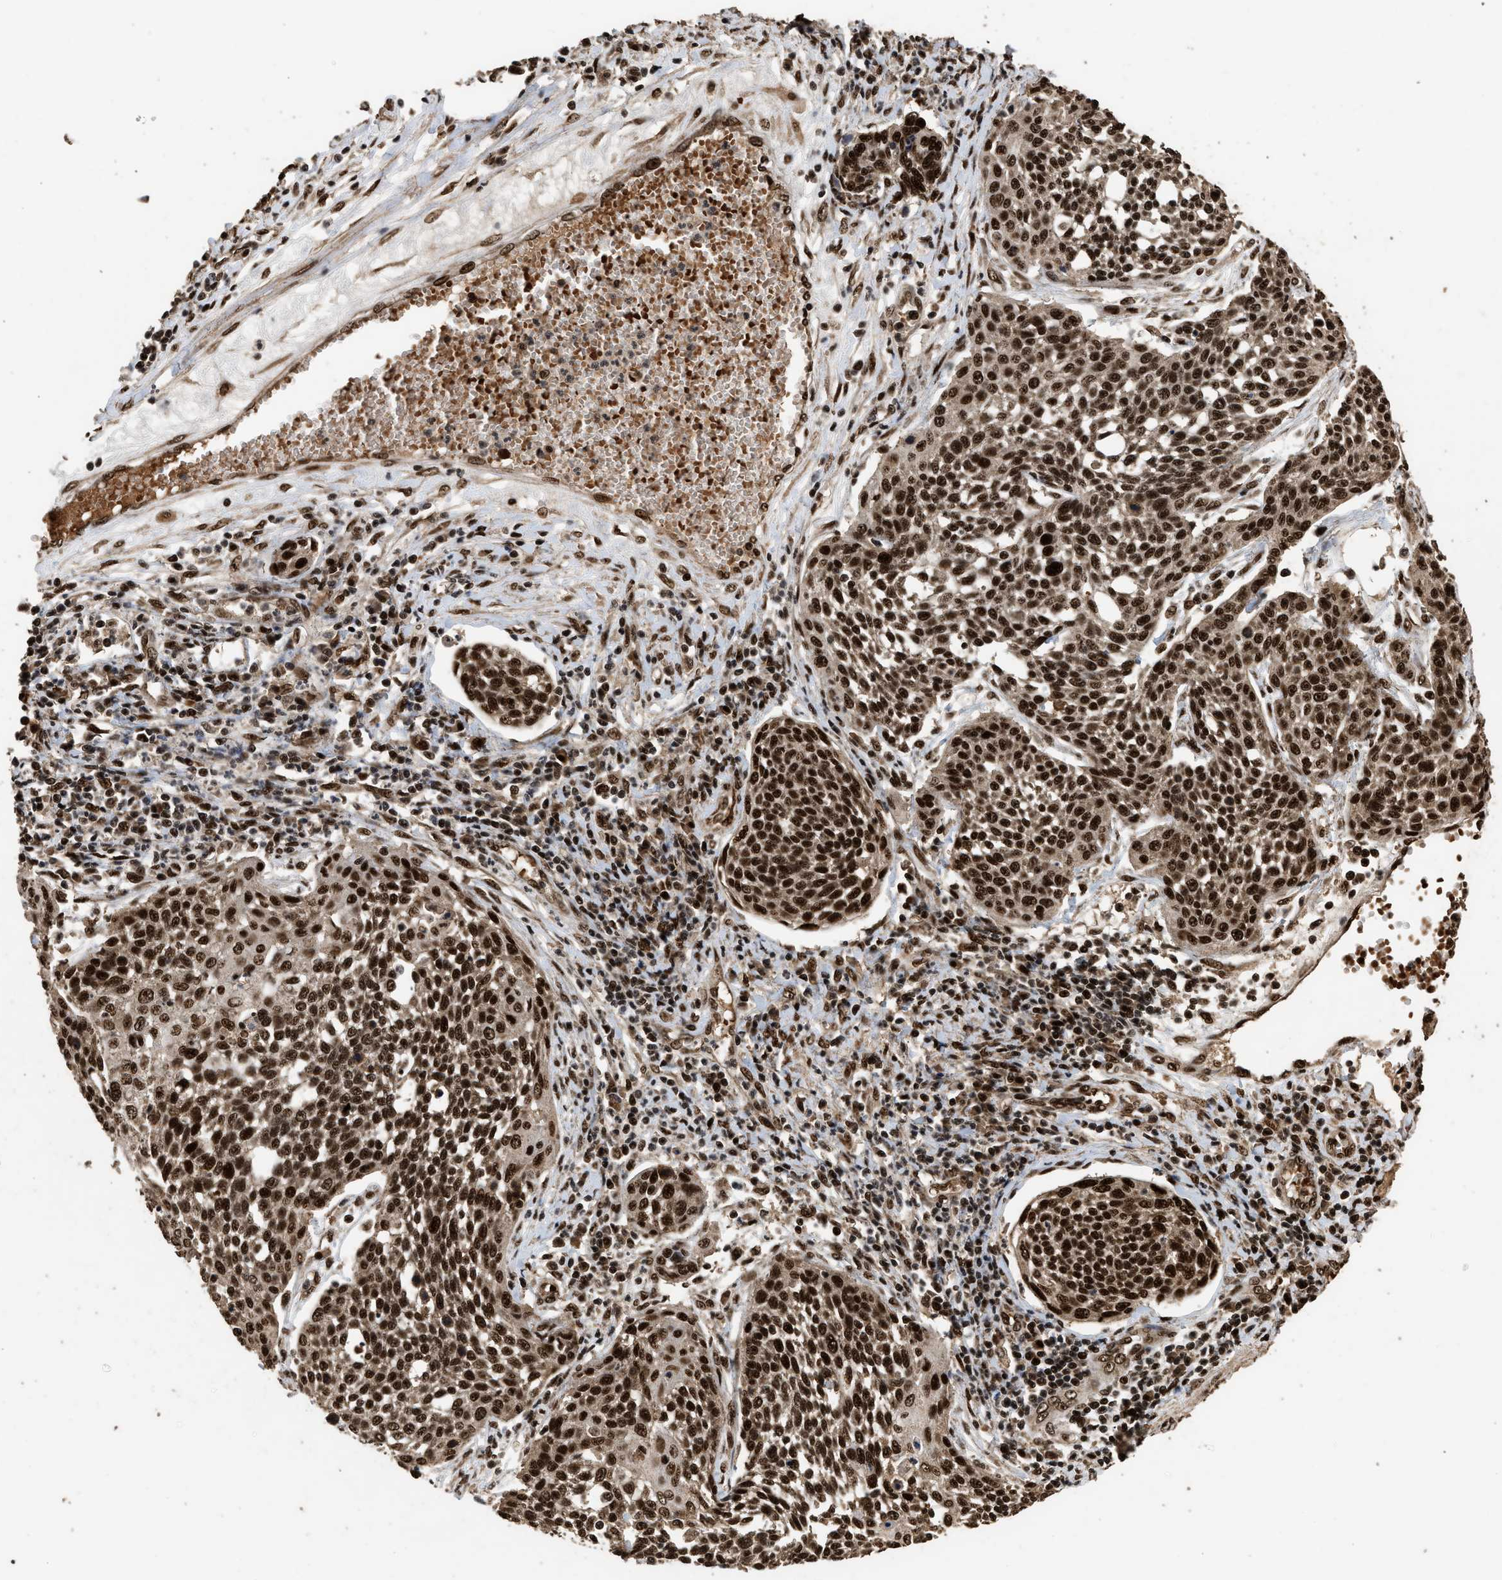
{"staining": {"intensity": "strong", "quantity": ">75%", "location": "nuclear"}, "tissue": "cervical cancer", "cell_type": "Tumor cells", "image_type": "cancer", "snomed": [{"axis": "morphology", "description": "Squamous cell carcinoma, NOS"}, {"axis": "topography", "description": "Cervix"}], "caption": "A high-resolution histopathology image shows immunohistochemistry (IHC) staining of cervical cancer (squamous cell carcinoma), which displays strong nuclear expression in approximately >75% of tumor cells.", "gene": "PPP4R3B", "patient": {"sex": "female", "age": 34}}